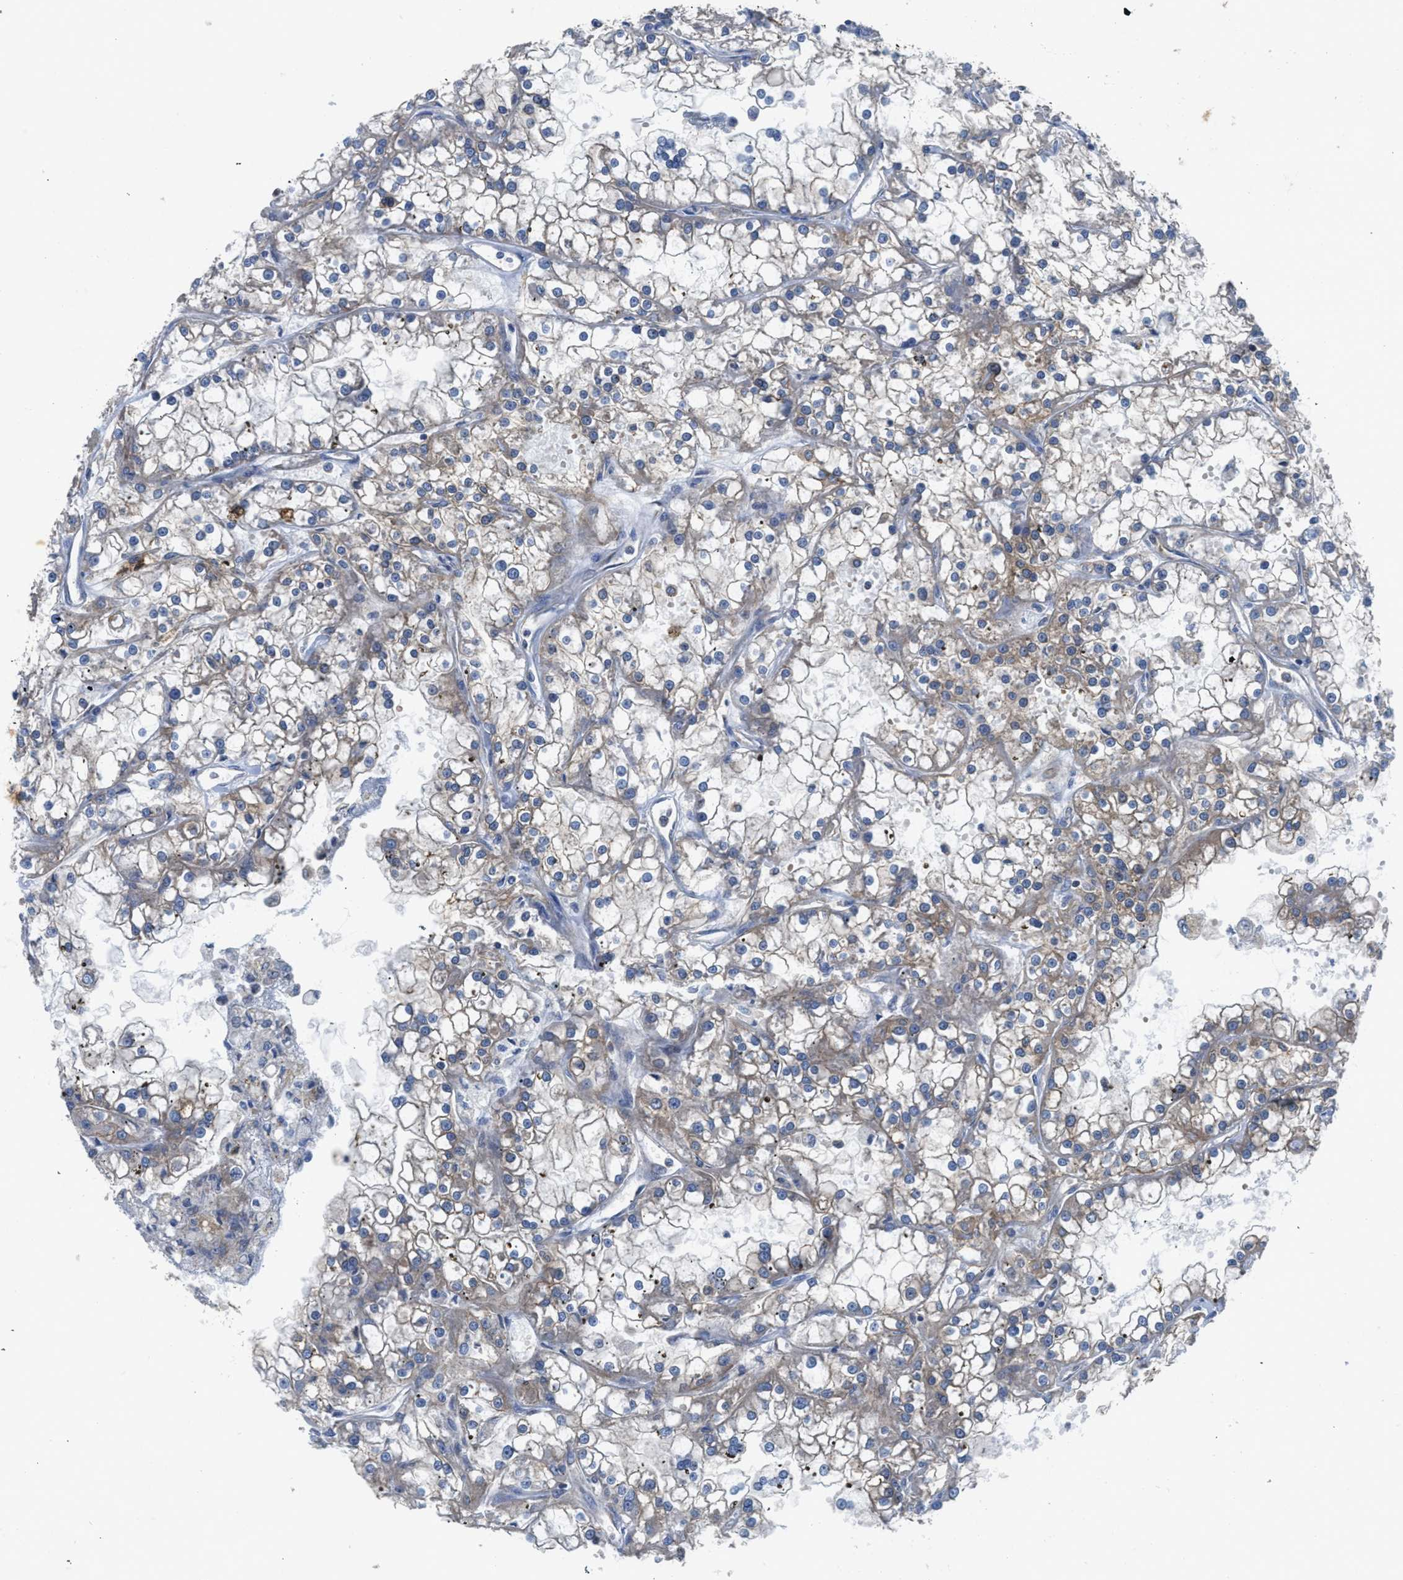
{"staining": {"intensity": "negative", "quantity": "none", "location": "none"}, "tissue": "renal cancer", "cell_type": "Tumor cells", "image_type": "cancer", "snomed": [{"axis": "morphology", "description": "Adenocarcinoma, NOS"}, {"axis": "topography", "description": "Kidney"}], "caption": "Tumor cells are negative for brown protein staining in renal cancer.", "gene": "PANX1", "patient": {"sex": "female", "age": 52}}